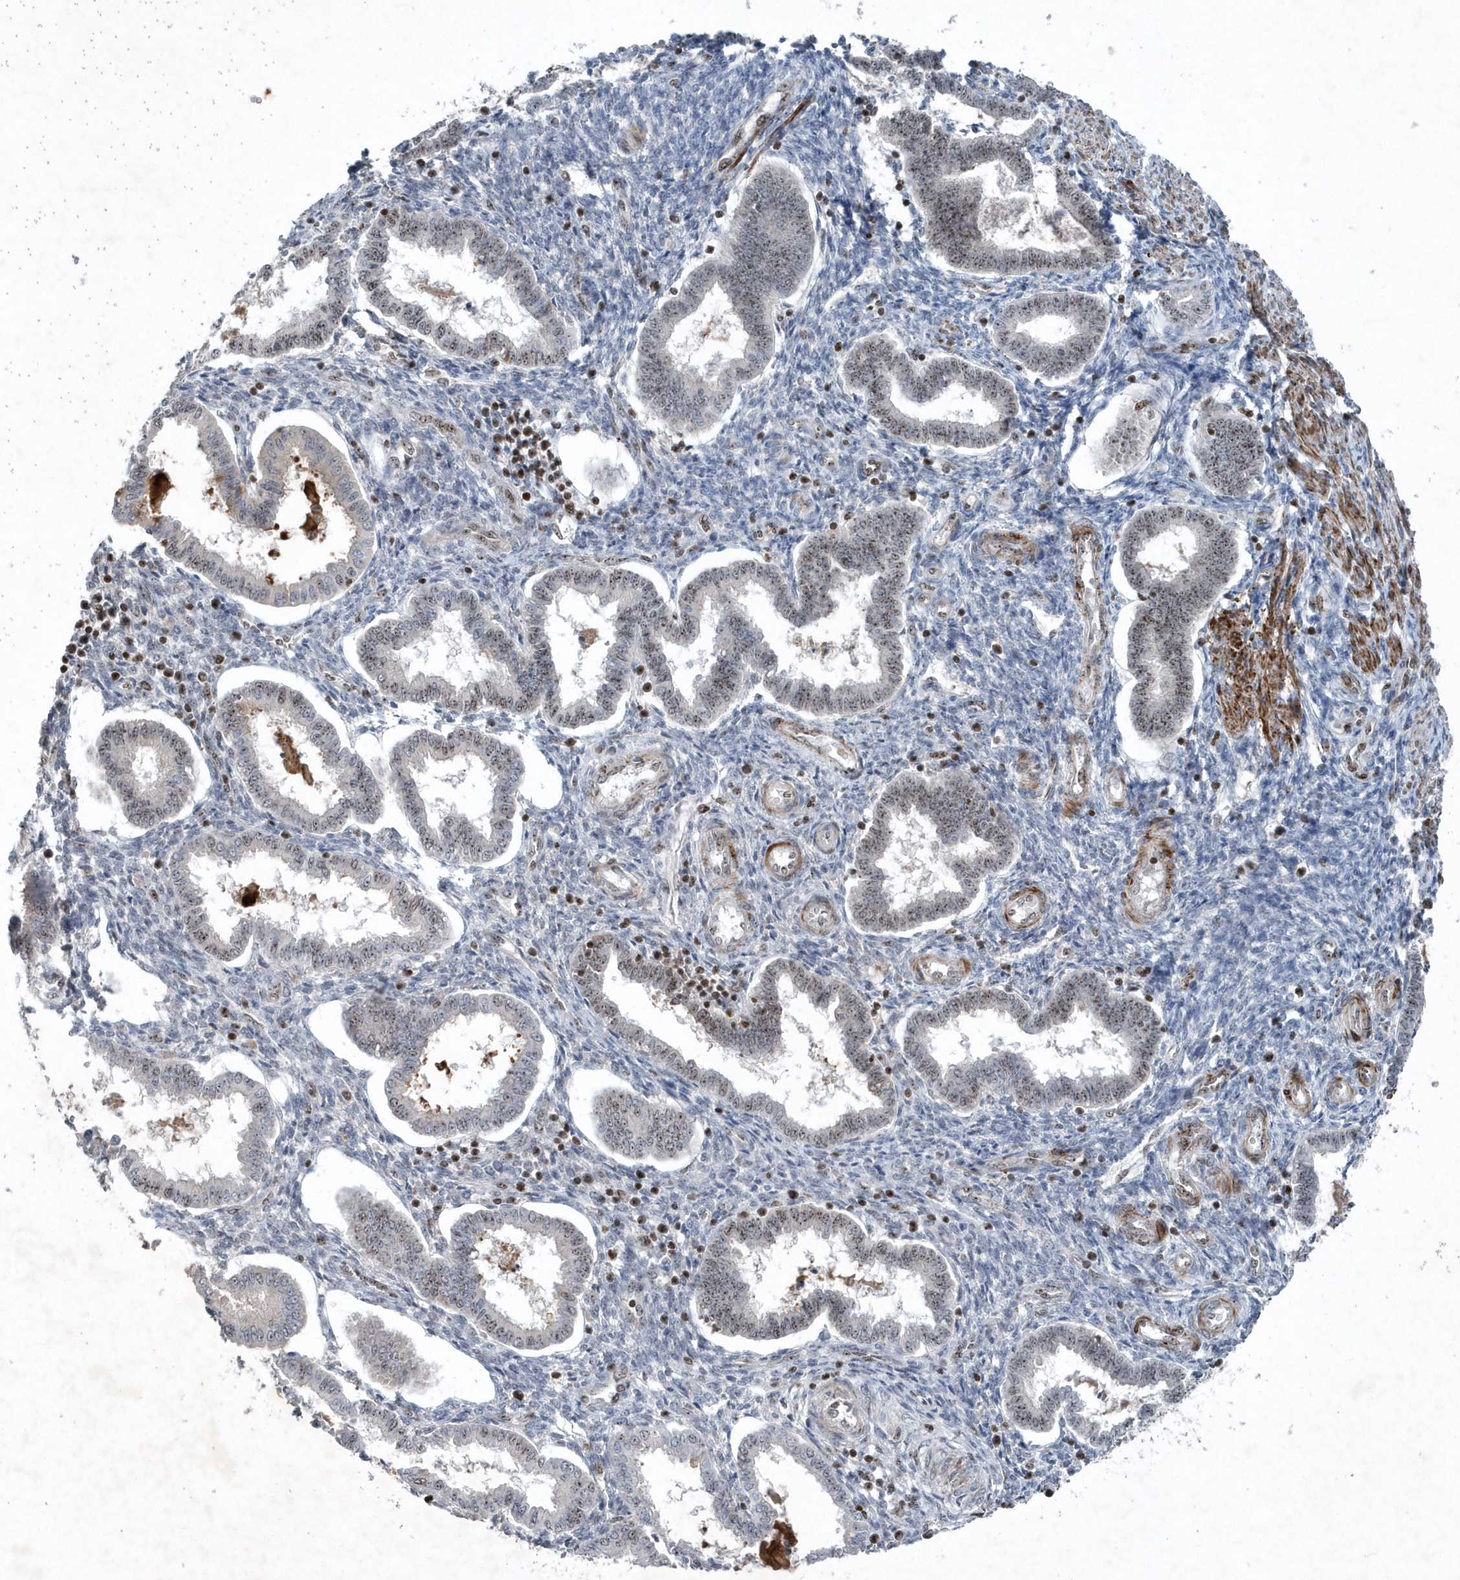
{"staining": {"intensity": "negative", "quantity": "none", "location": "none"}, "tissue": "endometrium", "cell_type": "Cells in endometrial stroma", "image_type": "normal", "snomed": [{"axis": "morphology", "description": "Normal tissue, NOS"}, {"axis": "topography", "description": "Endometrium"}], "caption": "IHC photomicrograph of normal endometrium: endometrium stained with DAB exhibits no significant protein staining in cells in endometrial stroma. Brightfield microscopy of immunohistochemistry (IHC) stained with DAB (brown) and hematoxylin (blue), captured at high magnification.", "gene": "QTRT2", "patient": {"sex": "female", "age": 24}}